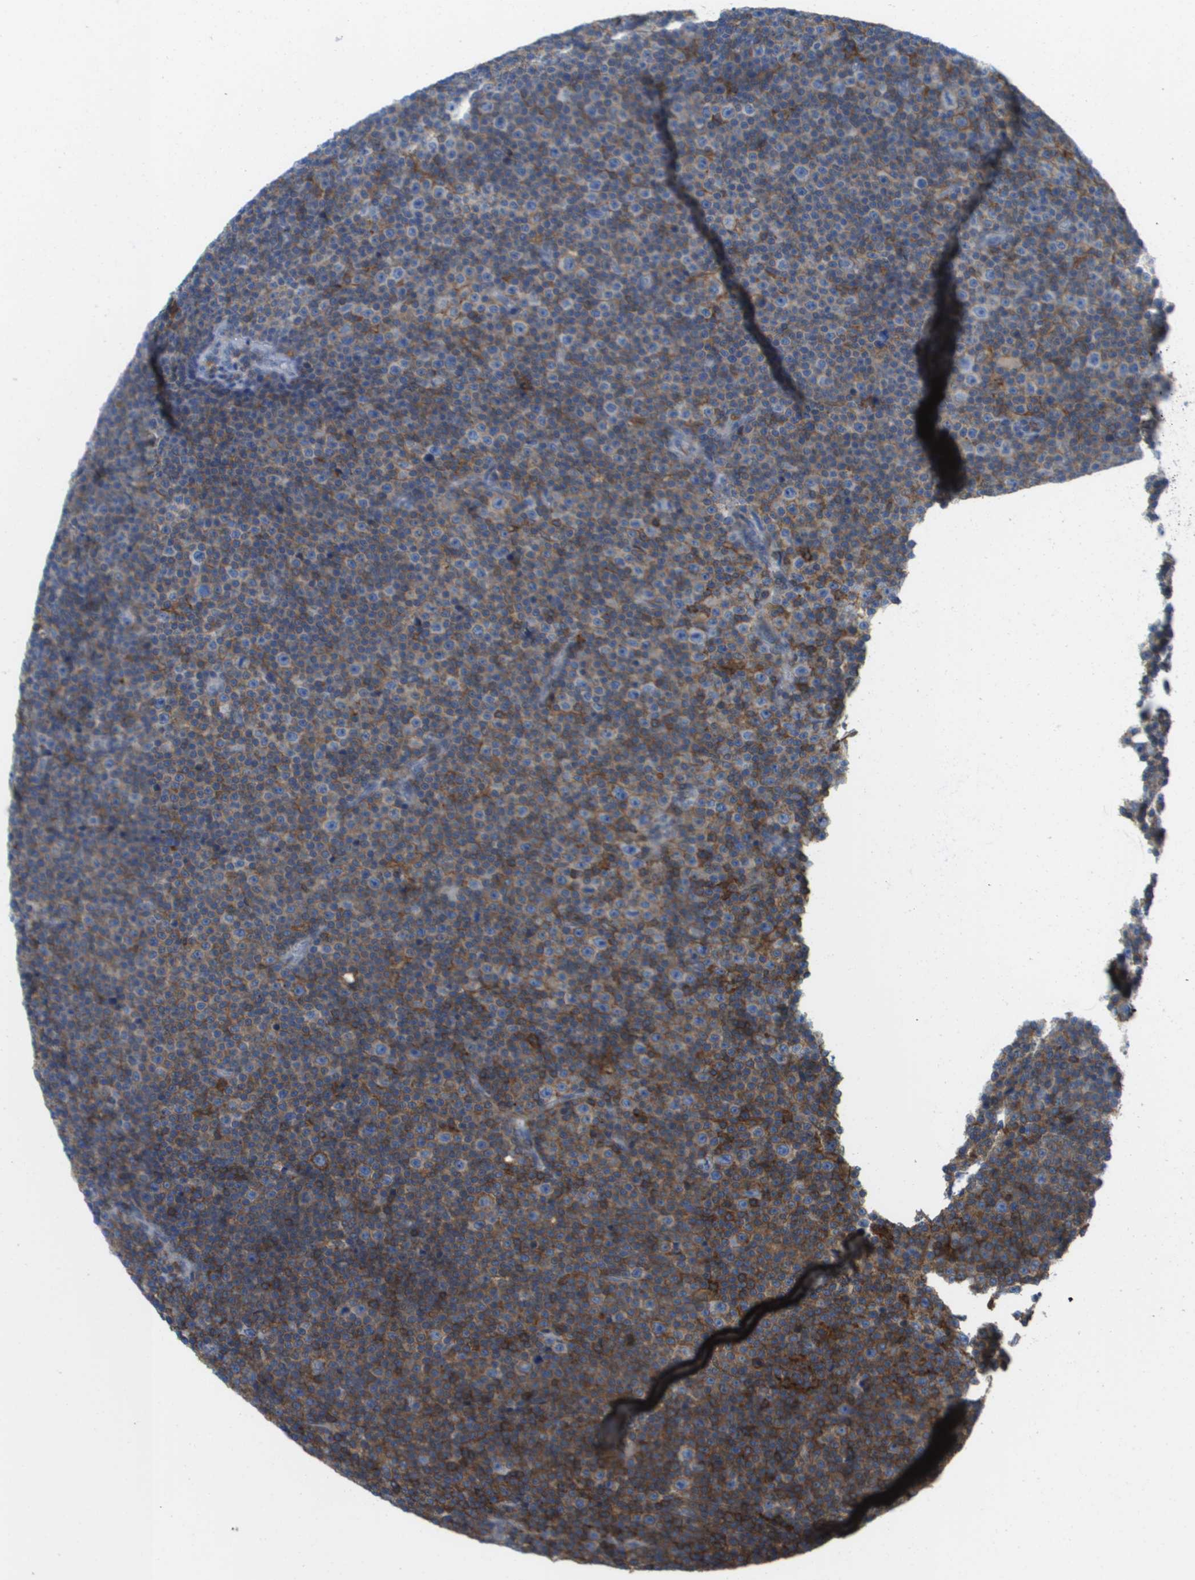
{"staining": {"intensity": "moderate", "quantity": "25%-75%", "location": "cytoplasmic/membranous"}, "tissue": "lymphoma", "cell_type": "Tumor cells", "image_type": "cancer", "snomed": [{"axis": "morphology", "description": "Malignant lymphoma, non-Hodgkin's type, Low grade"}, {"axis": "topography", "description": "Lymph node"}], "caption": "A high-resolution photomicrograph shows IHC staining of lymphoma, which shows moderate cytoplasmic/membranous positivity in about 25%-75% of tumor cells. (DAB (3,3'-diaminobenzidine) IHC, brown staining for protein, blue staining for nuclei).", "gene": "PASK", "patient": {"sex": "female", "age": 67}}